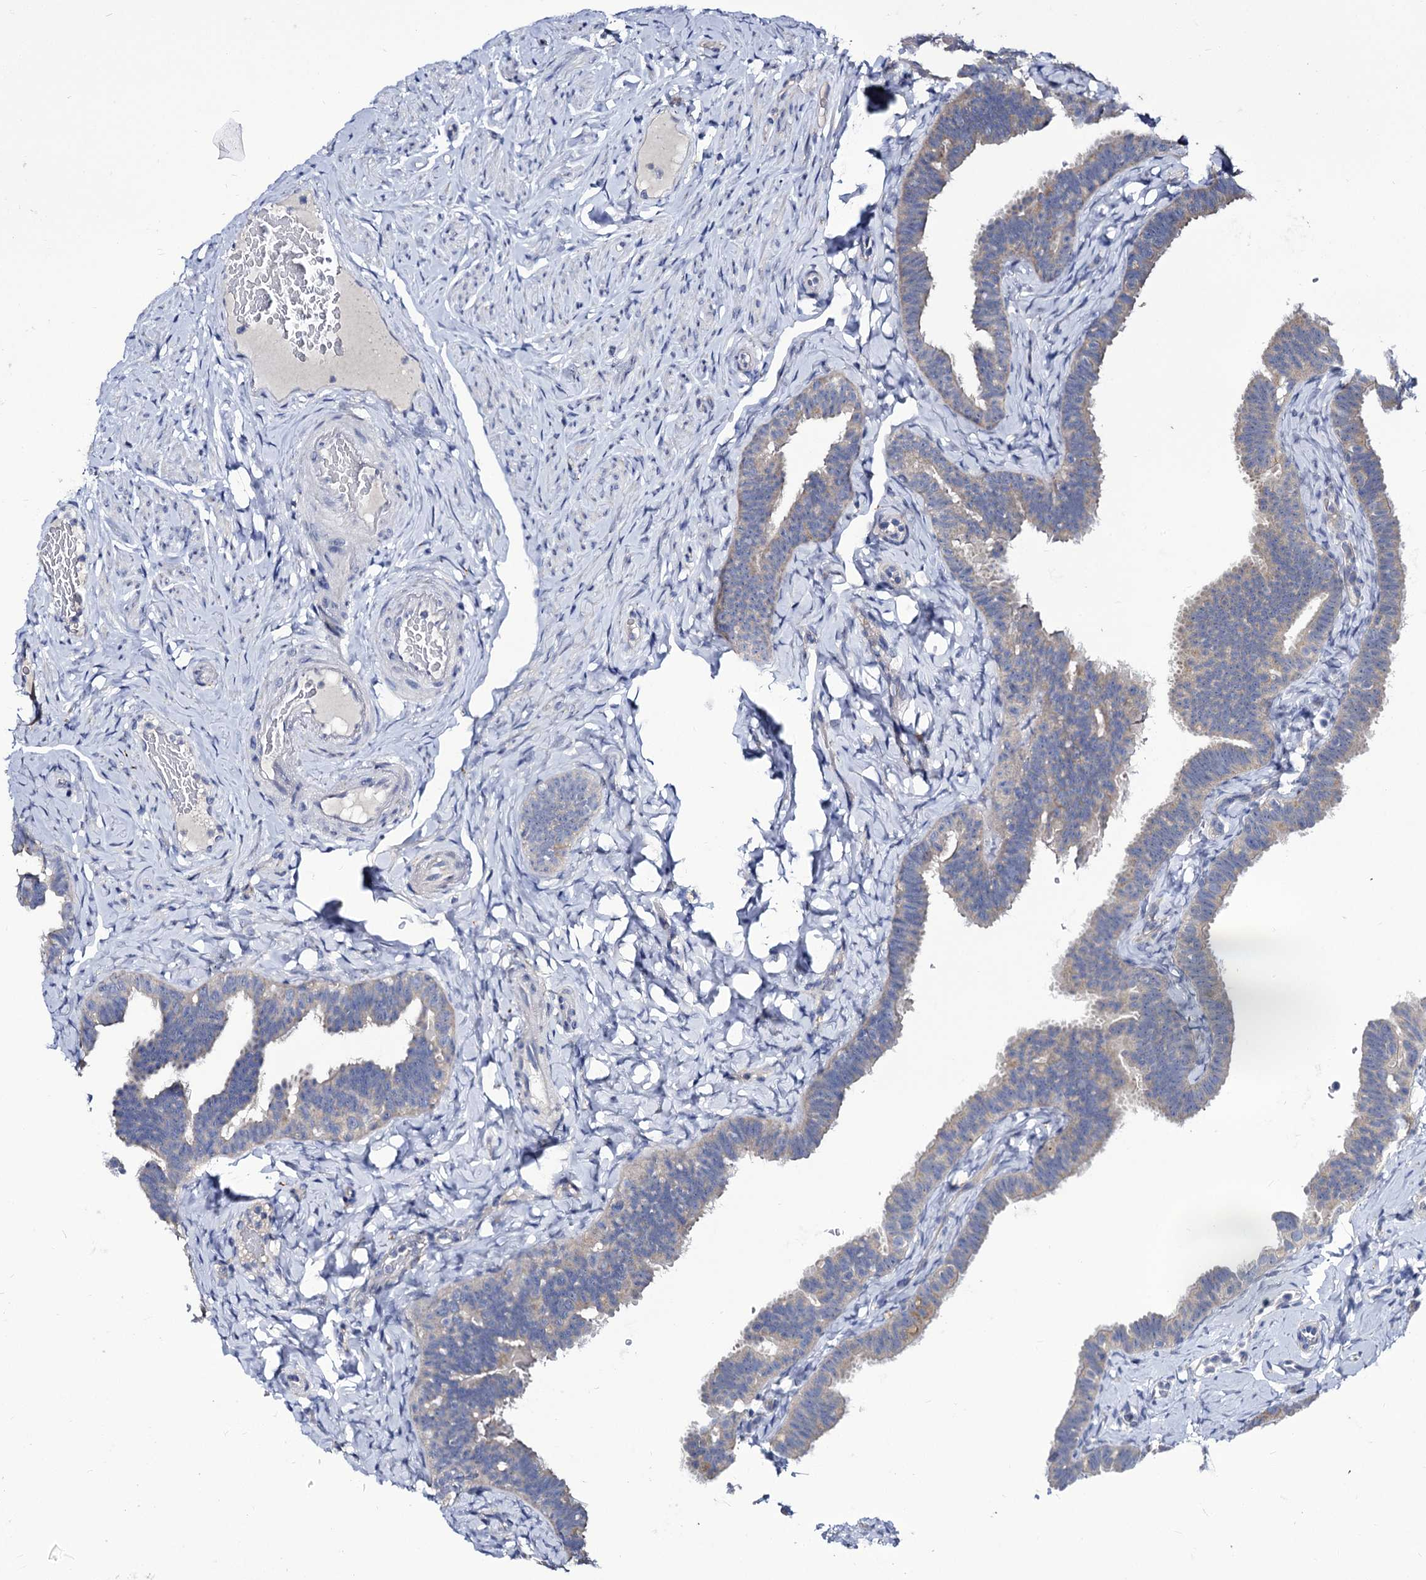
{"staining": {"intensity": "negative", "quantity": "none", "location": "none"}, "tissue": "fallopian tube", "cell_type": "Glandular cells", "image_type": "normal", "snomed": [{"axis": "morphology", "description": "Normal tissue, NOS"}, {"axis": "topography", "description": "Fallopian tube"}], "caption": "This photomicrograph is of normal fallopian tube stained with immunohistochemistry (IHC) to label a protein in brown with the nuclei are counter-stained blue. There is no staining in glandular cells.", "gene": "PANX2", "patient": {"sex": "female", "age": 65}}